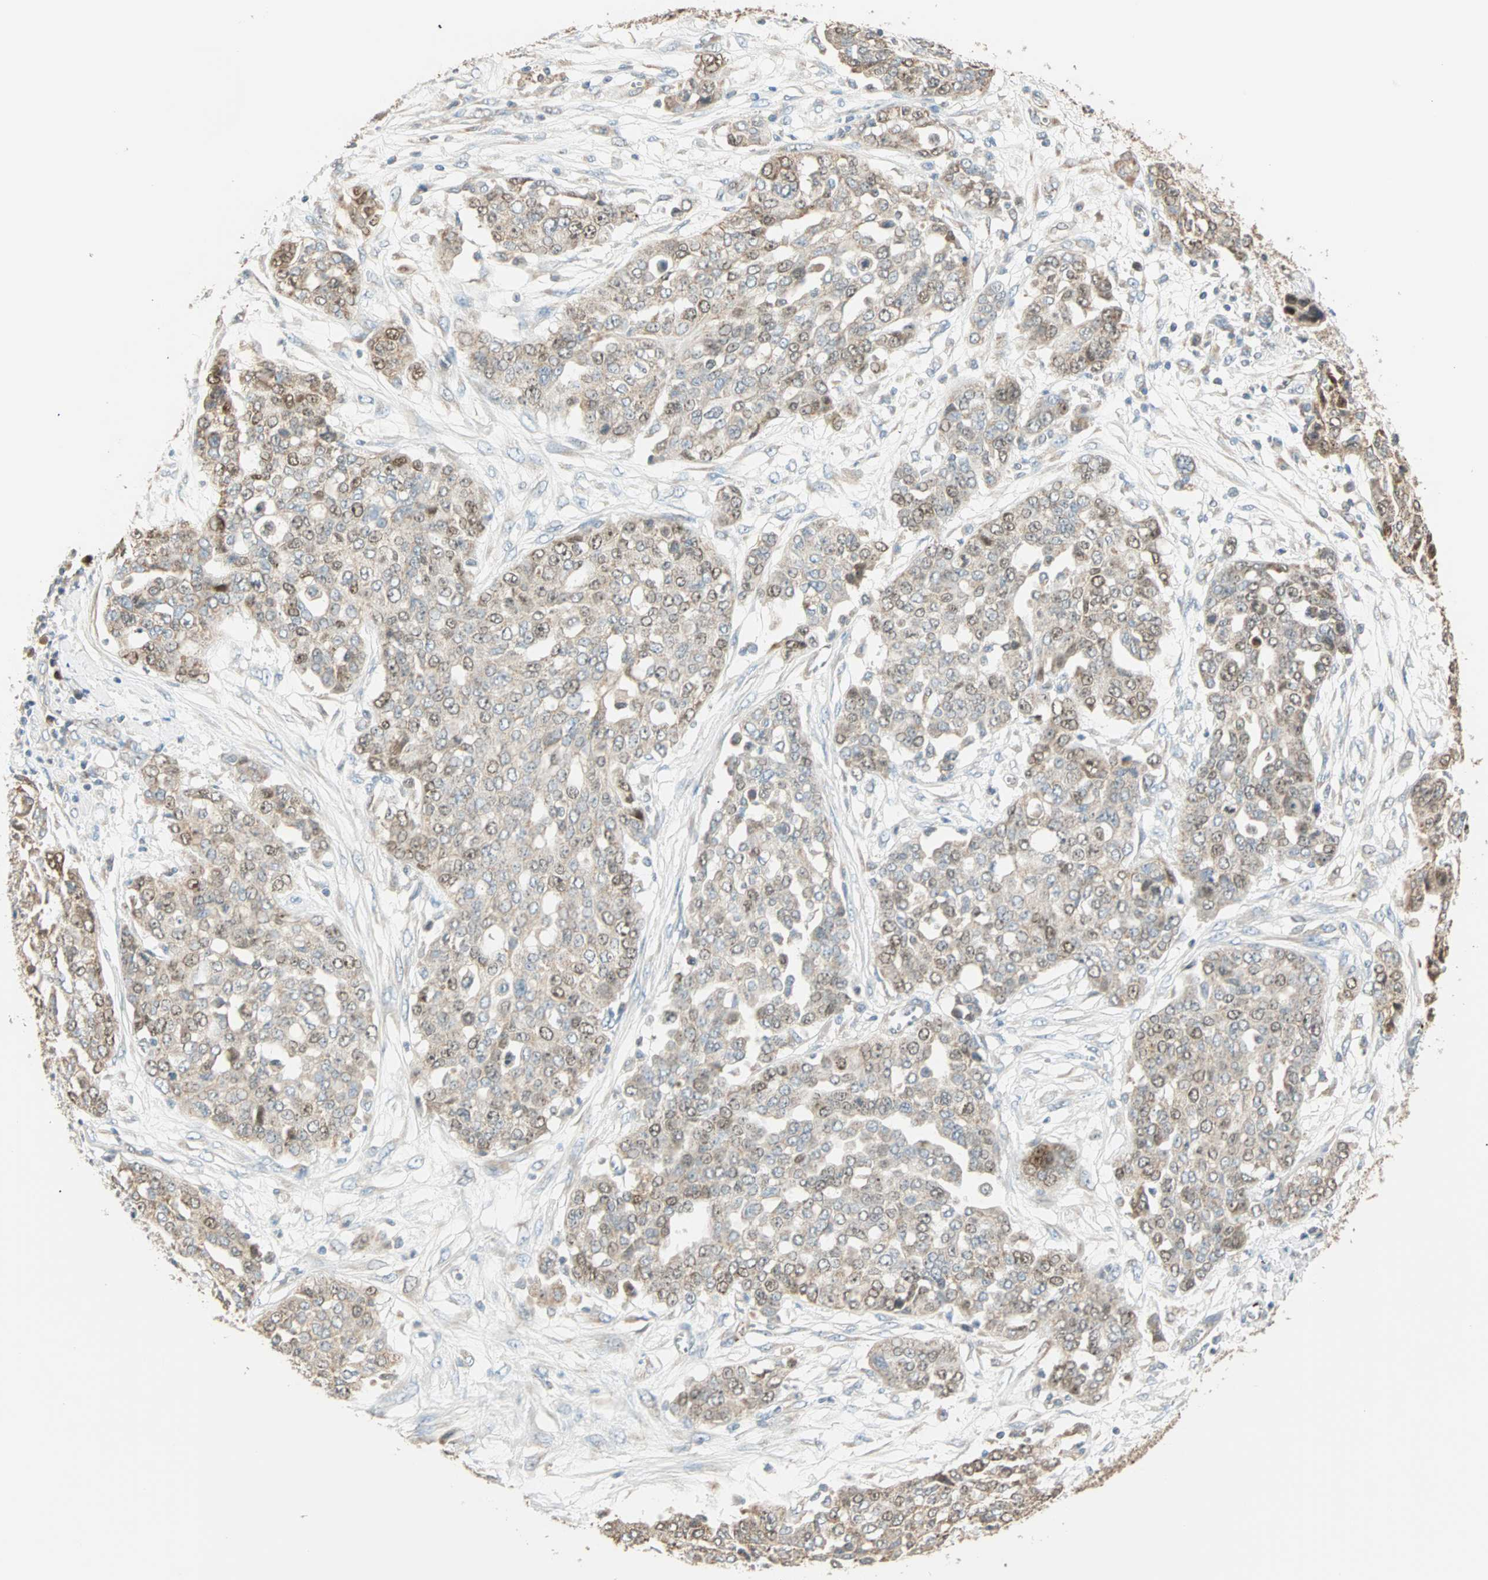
{"staining": {"intensity": "weak", "quantity": "25%-75%", "location": "cytoplasmic/membranous,nuclear"}, "tissue": "ovarian cancer", "cell_type": "Tumor cells", "image_type": "cancer", "snomed": [{"axis": "morphology", "description": "Cystadenocarcinoma, serous, NOS"}, {"axis": "topography", "description": "Soft tissue"}, {"axis": "topography", "description": "Ovary"}], "caption": "Immunohistochemistry (DAB (3,3'-diaminobenzidine)) staining of human serous cystadenocarcinoma (ovarian) demonstrates weak cytoplasmic/membranous and nuclear protein staining in about 25%-75% of tumor cells.", "gene": "RAD18", "patient": {"sex": "female", "age": 57}}